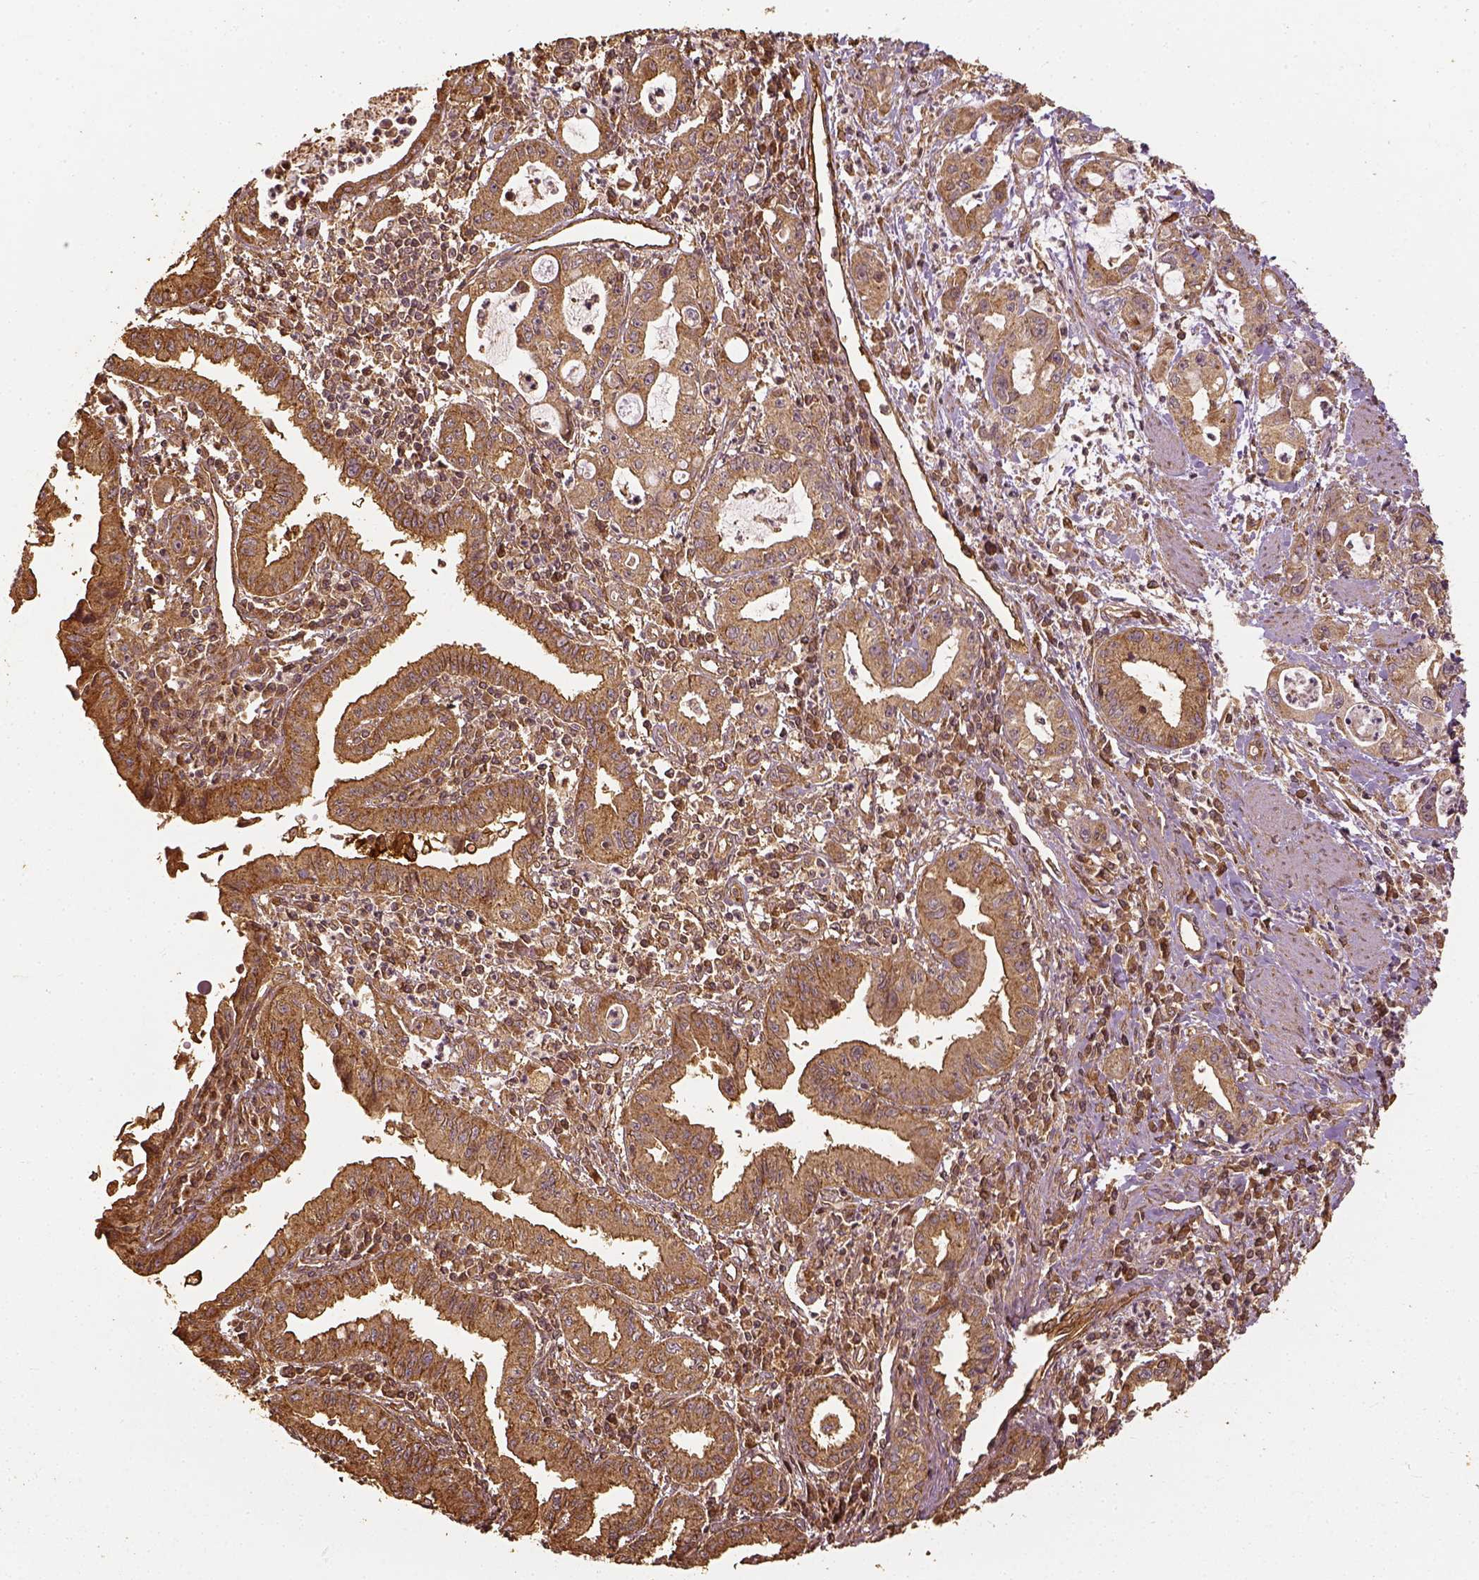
{"staining": {"intensity": "moderate", "quantity": ">75%", "location": "cytoplasmic/membranous"}, "tissue": "pancreatic cancer", "cell_type": "Tumor cells", "image_type": "cancer", "snomed": [{"axis": "morphology", "description": "Adenocarcinoma, NOS"}, {"axis": "topography", "description": "Pancreas"}], "caption": "The image reveals immunohistochemical staining of pancreatic cancer (adenocarcinoma). There is moderate cytoplasmic/membranous staining is appreciated in approximately >75% of tumor cells.", "gene": "VEGFA", "patient": {"sex": "male", "age": 72}}